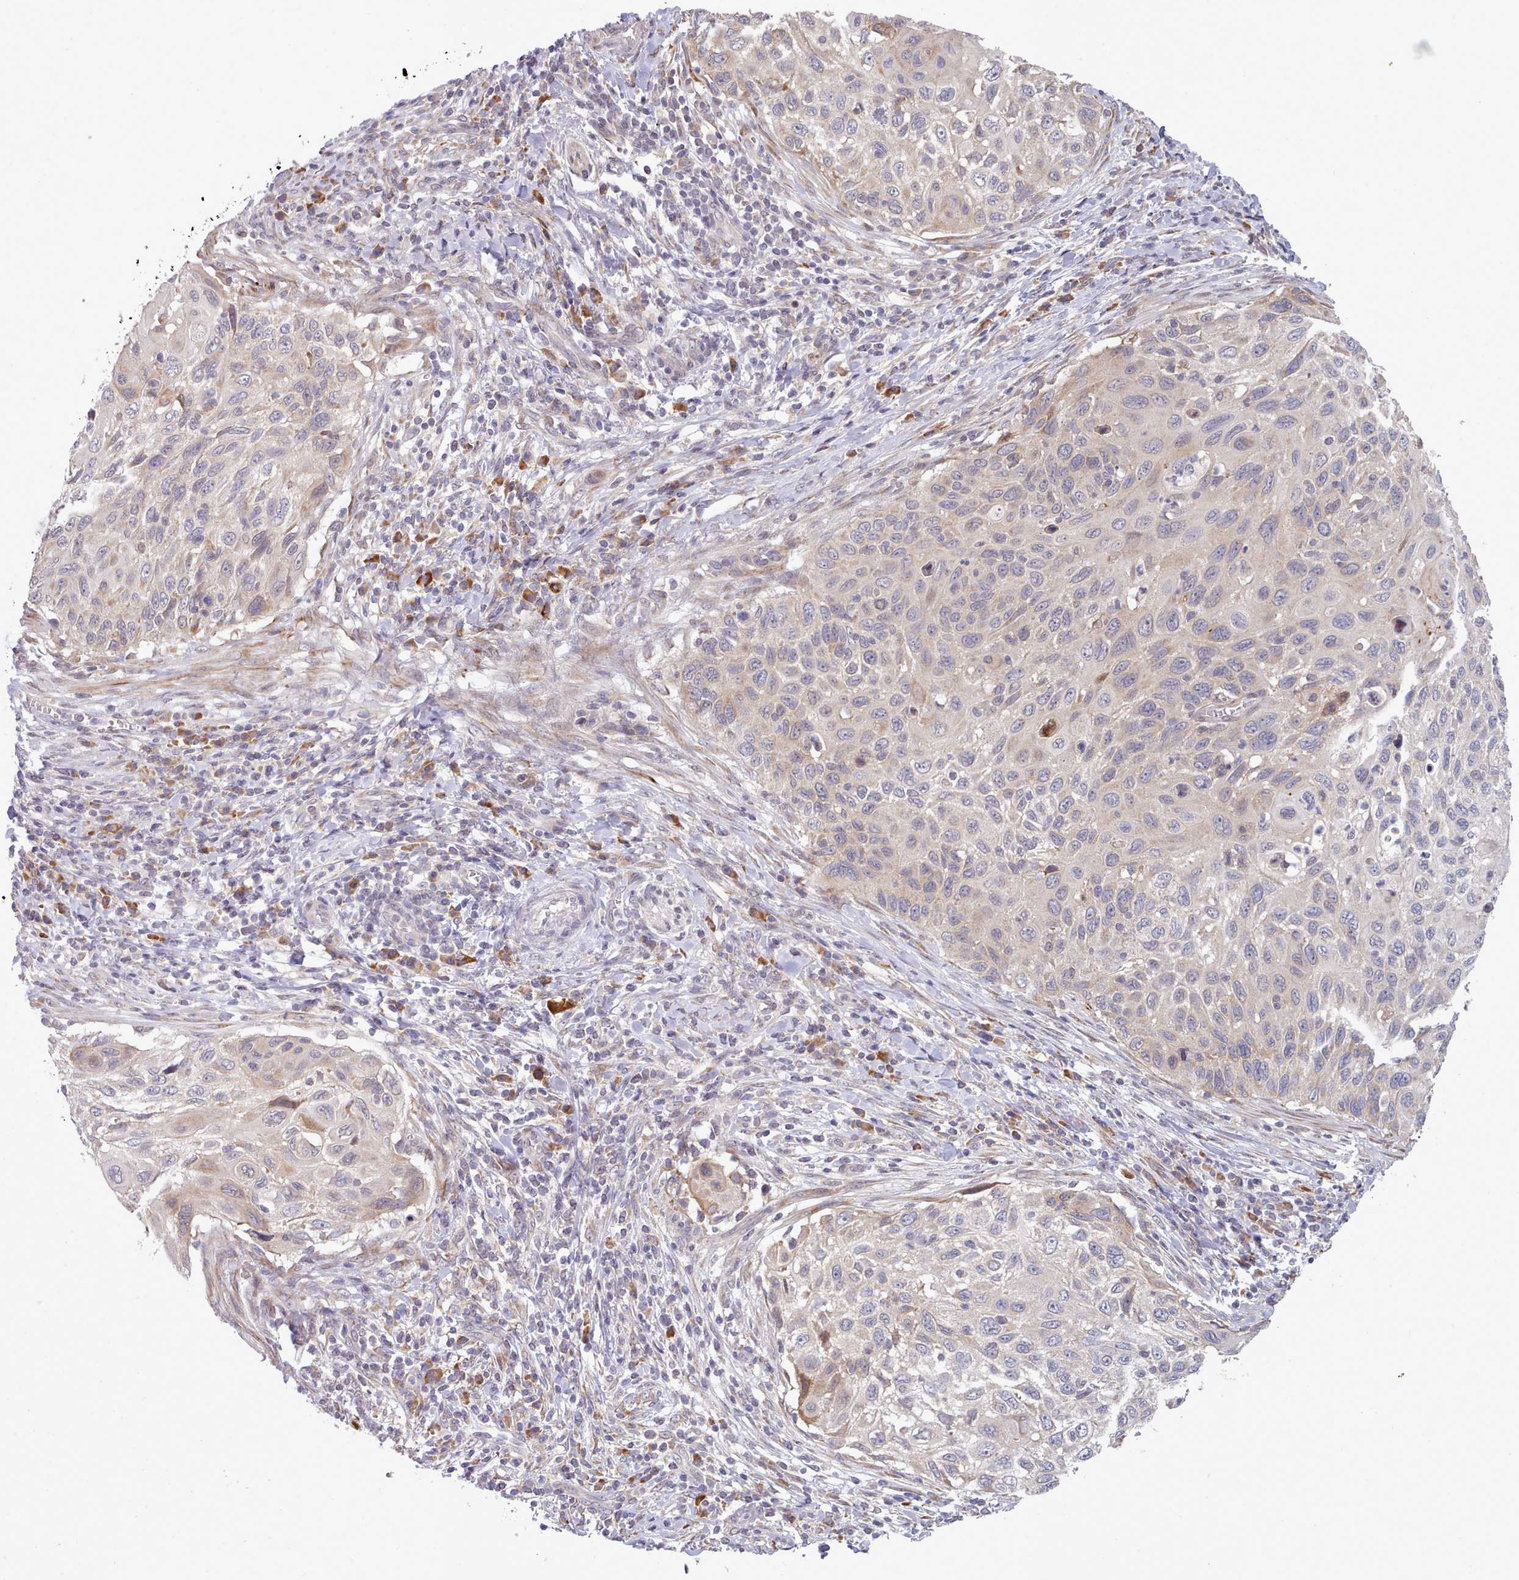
{"staining": {"intensity": "weak", "quantity": "<25%", "location": "cytoplasmic/membranous"}, "tissue": "cervical cancer", "cell_type": "Tumor cells", "image_type": "cancer", "snomed": [{"axis": "morphology", "description": "Squamous cell carcinoma, NOS"}, {"axis": "topography", "description": "Cervix"}], "caption": "Immunohistochemistry micrograph of human cervical cancer stained for a protein (brown), which demonstrates no positivity in tumor cells.", "gene": "TRIM26", "patient": {"sex": "female", "age": 70}}